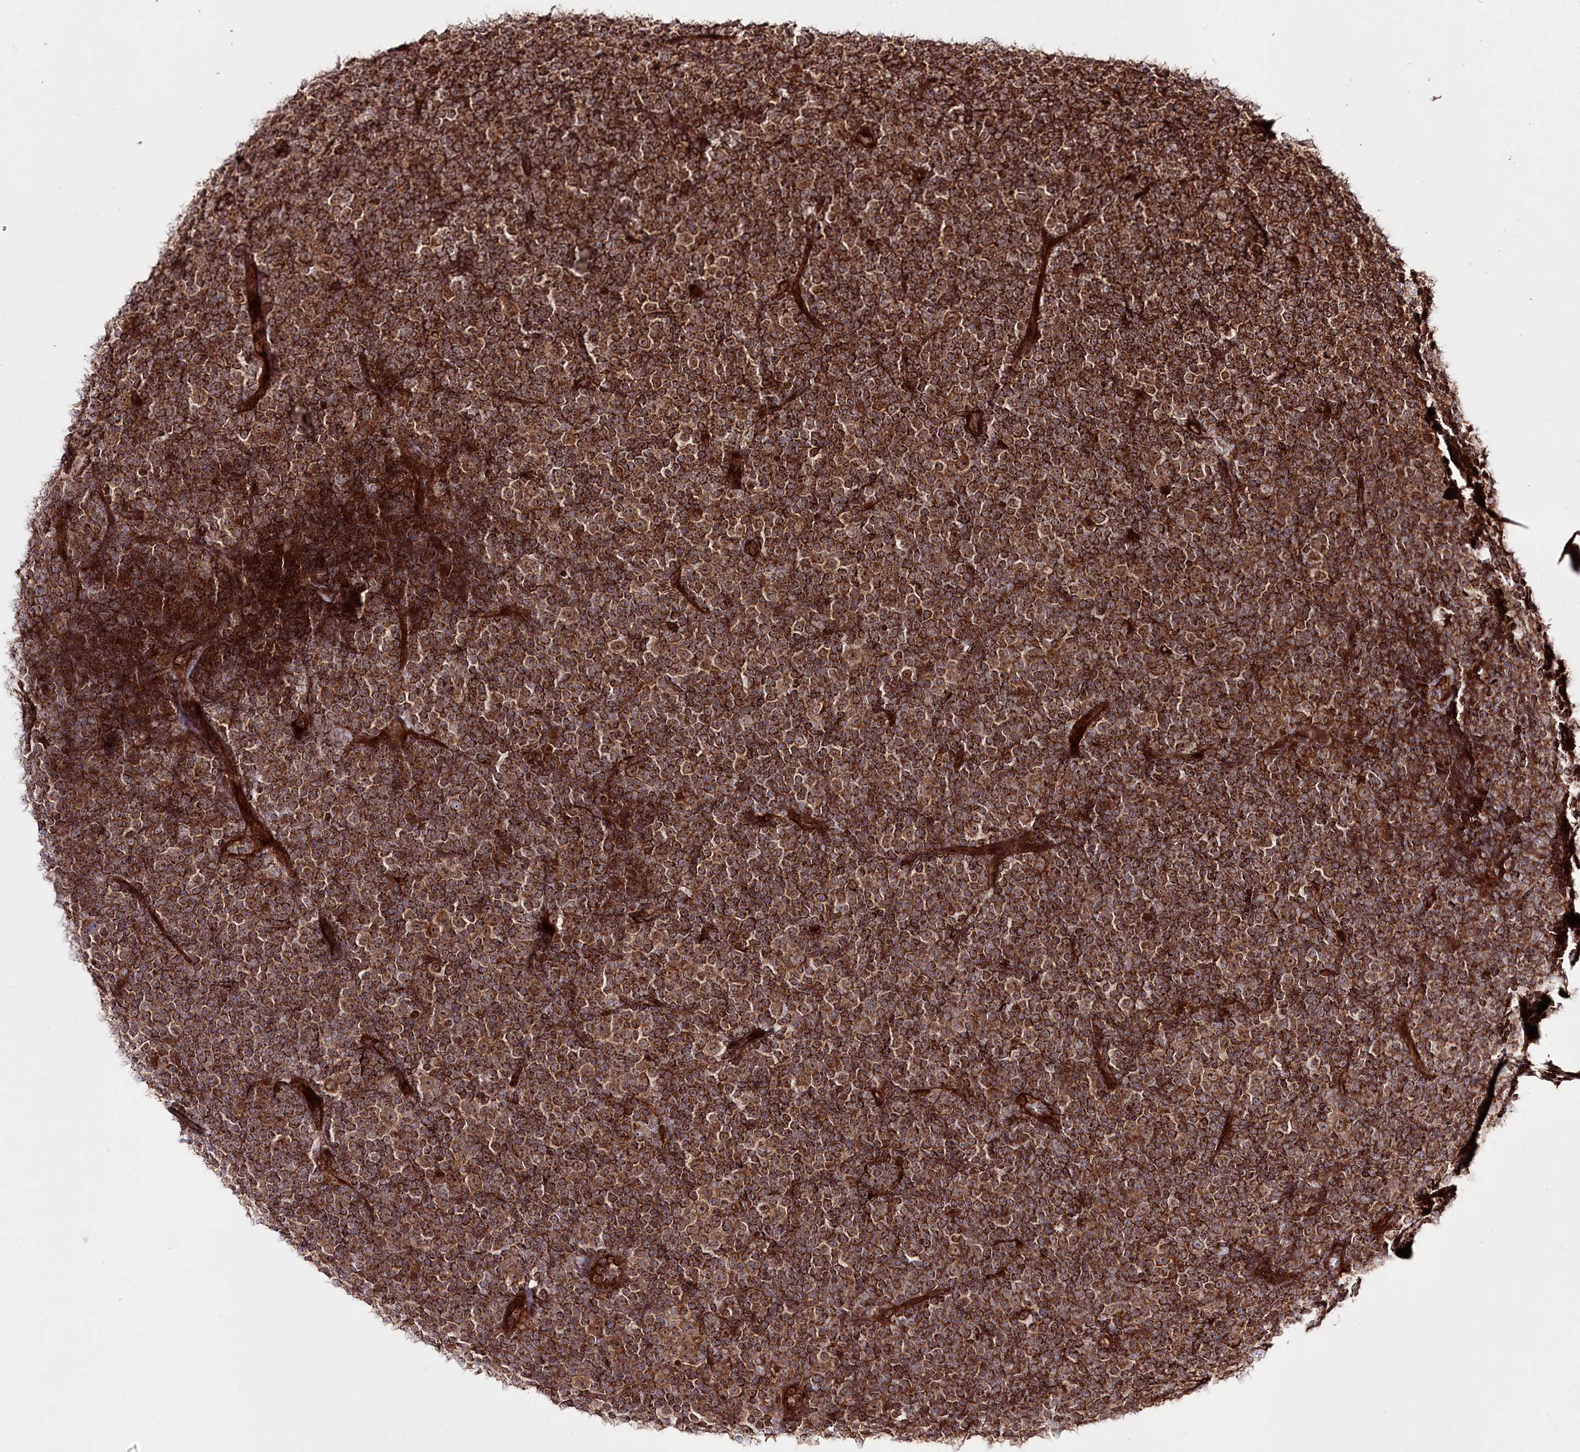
{"staining": {"intensity": "strong", "quantity": ">75%", "location": "cytoplasmic/membranous"}, "tissue": "lymphoma", "cell_type": "Tumor cells", "image_type": "cancer", "snomed": [{"axis": "morphology", "description": "Malignant lymphoma, non-Hodgkin's type, Low grade"}, {"axis": "topography", "description": "Lymph node"}], "caption": "Low-grade malignant lymphoma, non-Hodgkin's type tissue exhibits strong cytoplasmic/membranous positivity in about >75% of tumor cells, visualized by immunohistochemistry.", "gene": "REXO2", "patient": {"sex": "female", "age": 67}}